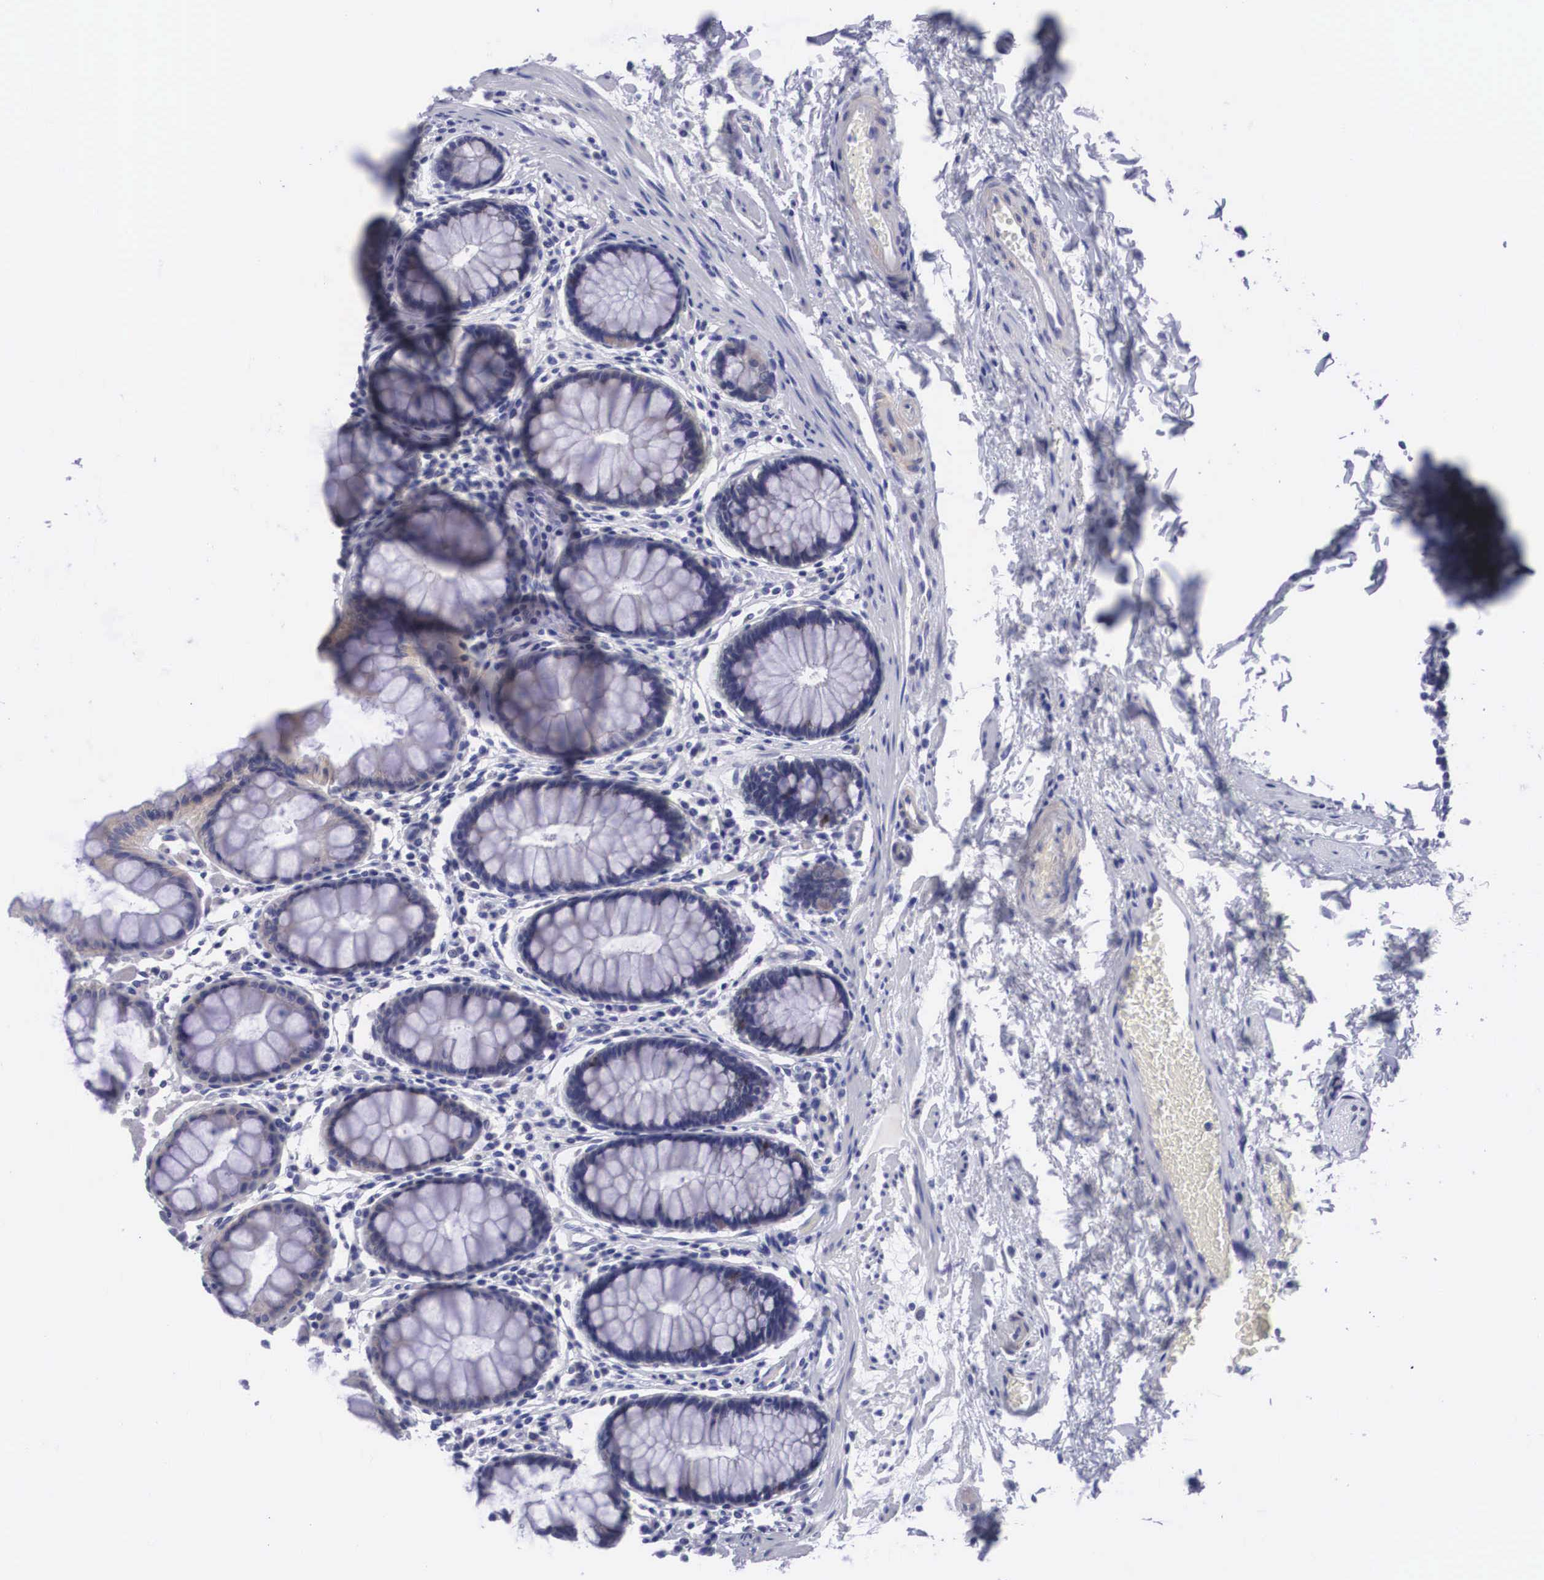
{"staining": {"intensity": "weak", "quantity": "25%-75%", "location": "cytoplasmic/membranous,nuclear"}, "tissue": "rectum", "cell_type": "Glandular cells", "image_type": "normal", "snomed": [{"axis": "morphology", "description": "Normal tissue, NOS"}, {"axis": "topography", "description": "Rectum"}], "caption": "Approximately 25%-75% of glandular cells in benign human rectum exhibit weak cytoplasmic/membranous,nuclear protein positivity as visualized by brown immunohistochemical staining.", "gene": "SOX11", "patient": {"sex": "male", "age": 77}}